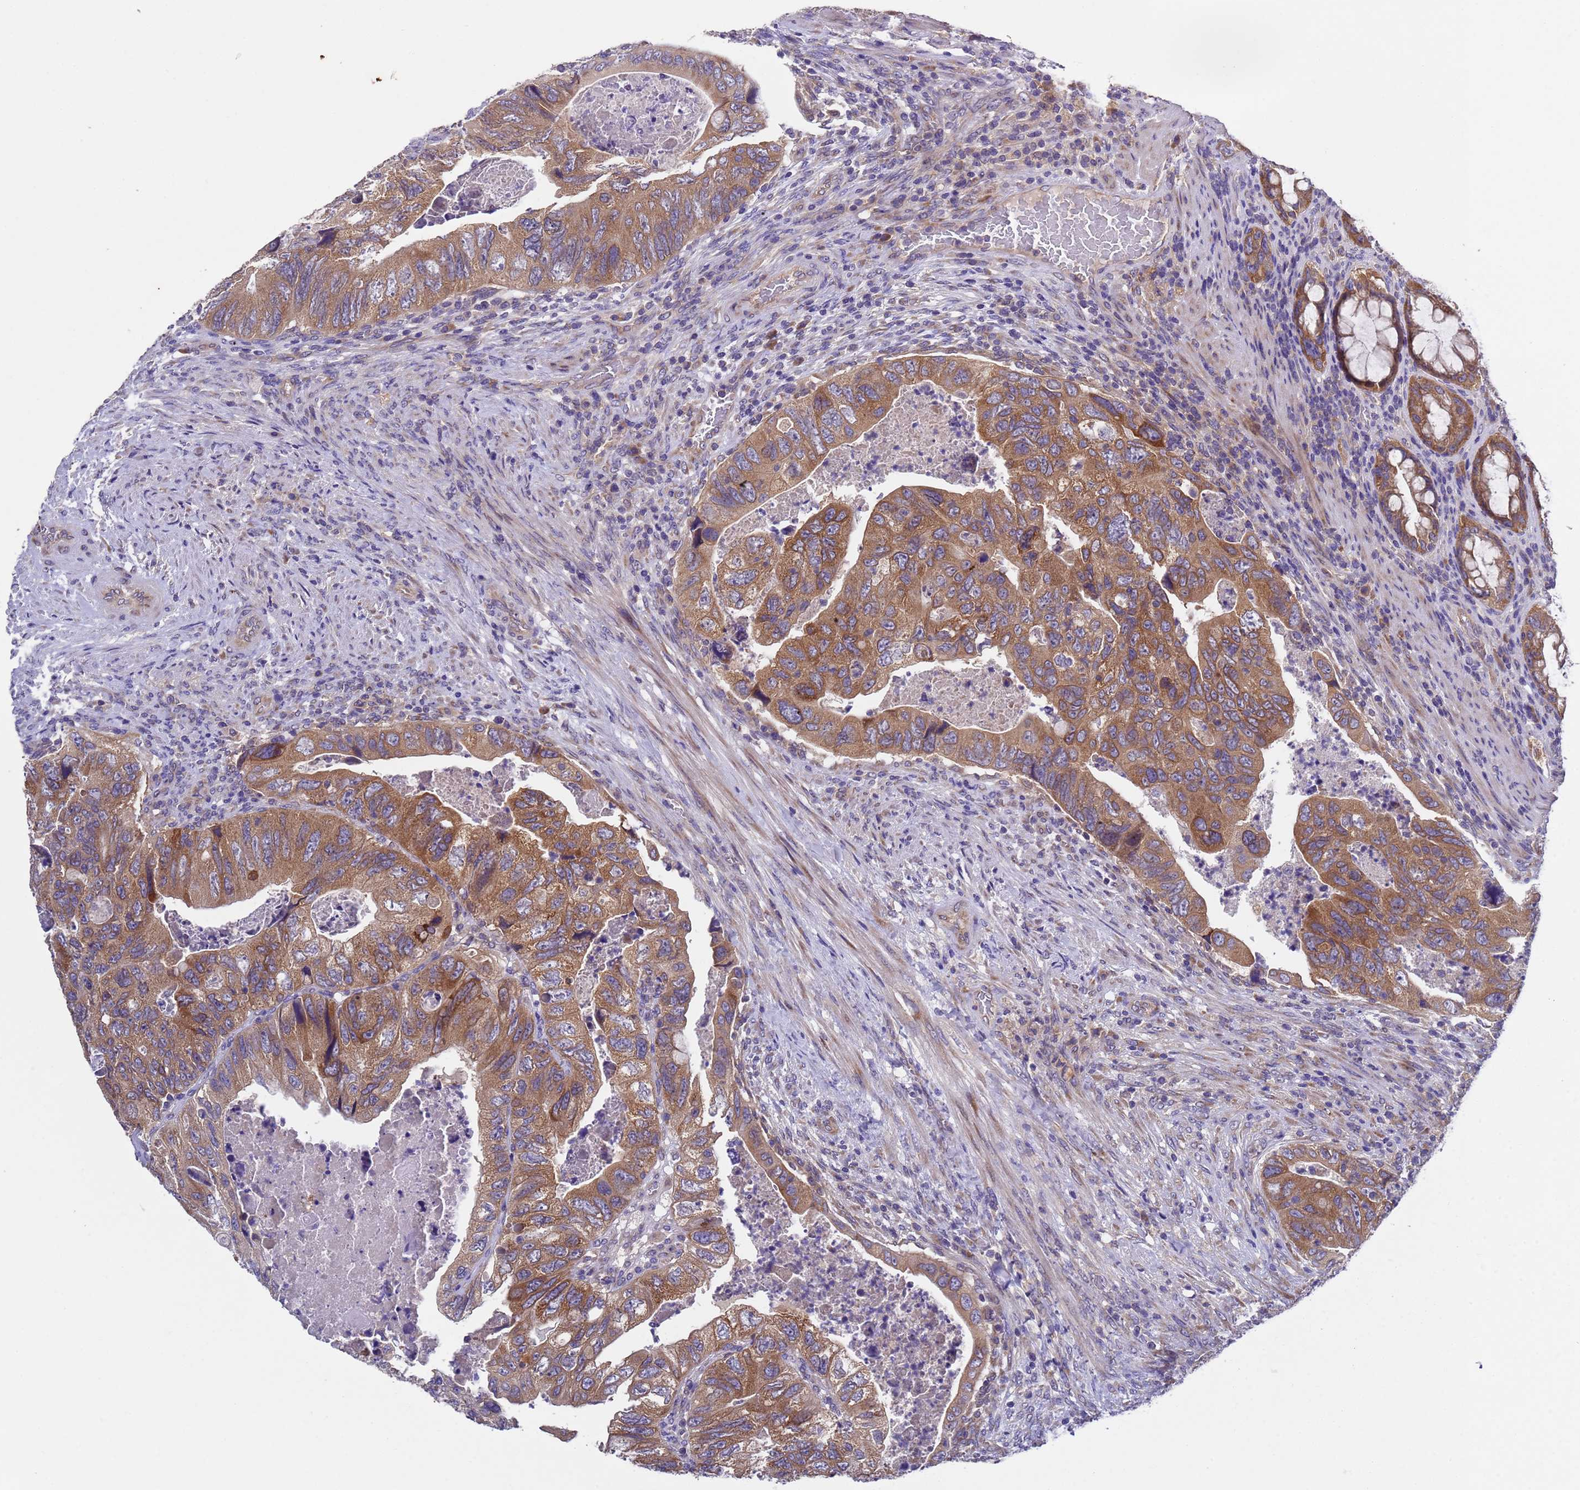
{"staining": {"intensity": "moderate", "quantity": ">75%", "location": "cytoplasmic/membranous"}, "tissue": "colorectal cancer", "cell_type": "Tumor cells", "image_type": "cancer", "snomed": [{"axis": "morphology", "description": "Adenocarcinoma, NOS"}, {"axis": "topography", "description": "Rectum"}], "caption": "Adenocarcinoma (colorectal) stained with a brown dye exhibits moderate cytoplasmic/membranous positive staining in about >75% of tumor cells.", "gene": "DCAF12L2", "patient": {"sex": "male", "age": 63}}